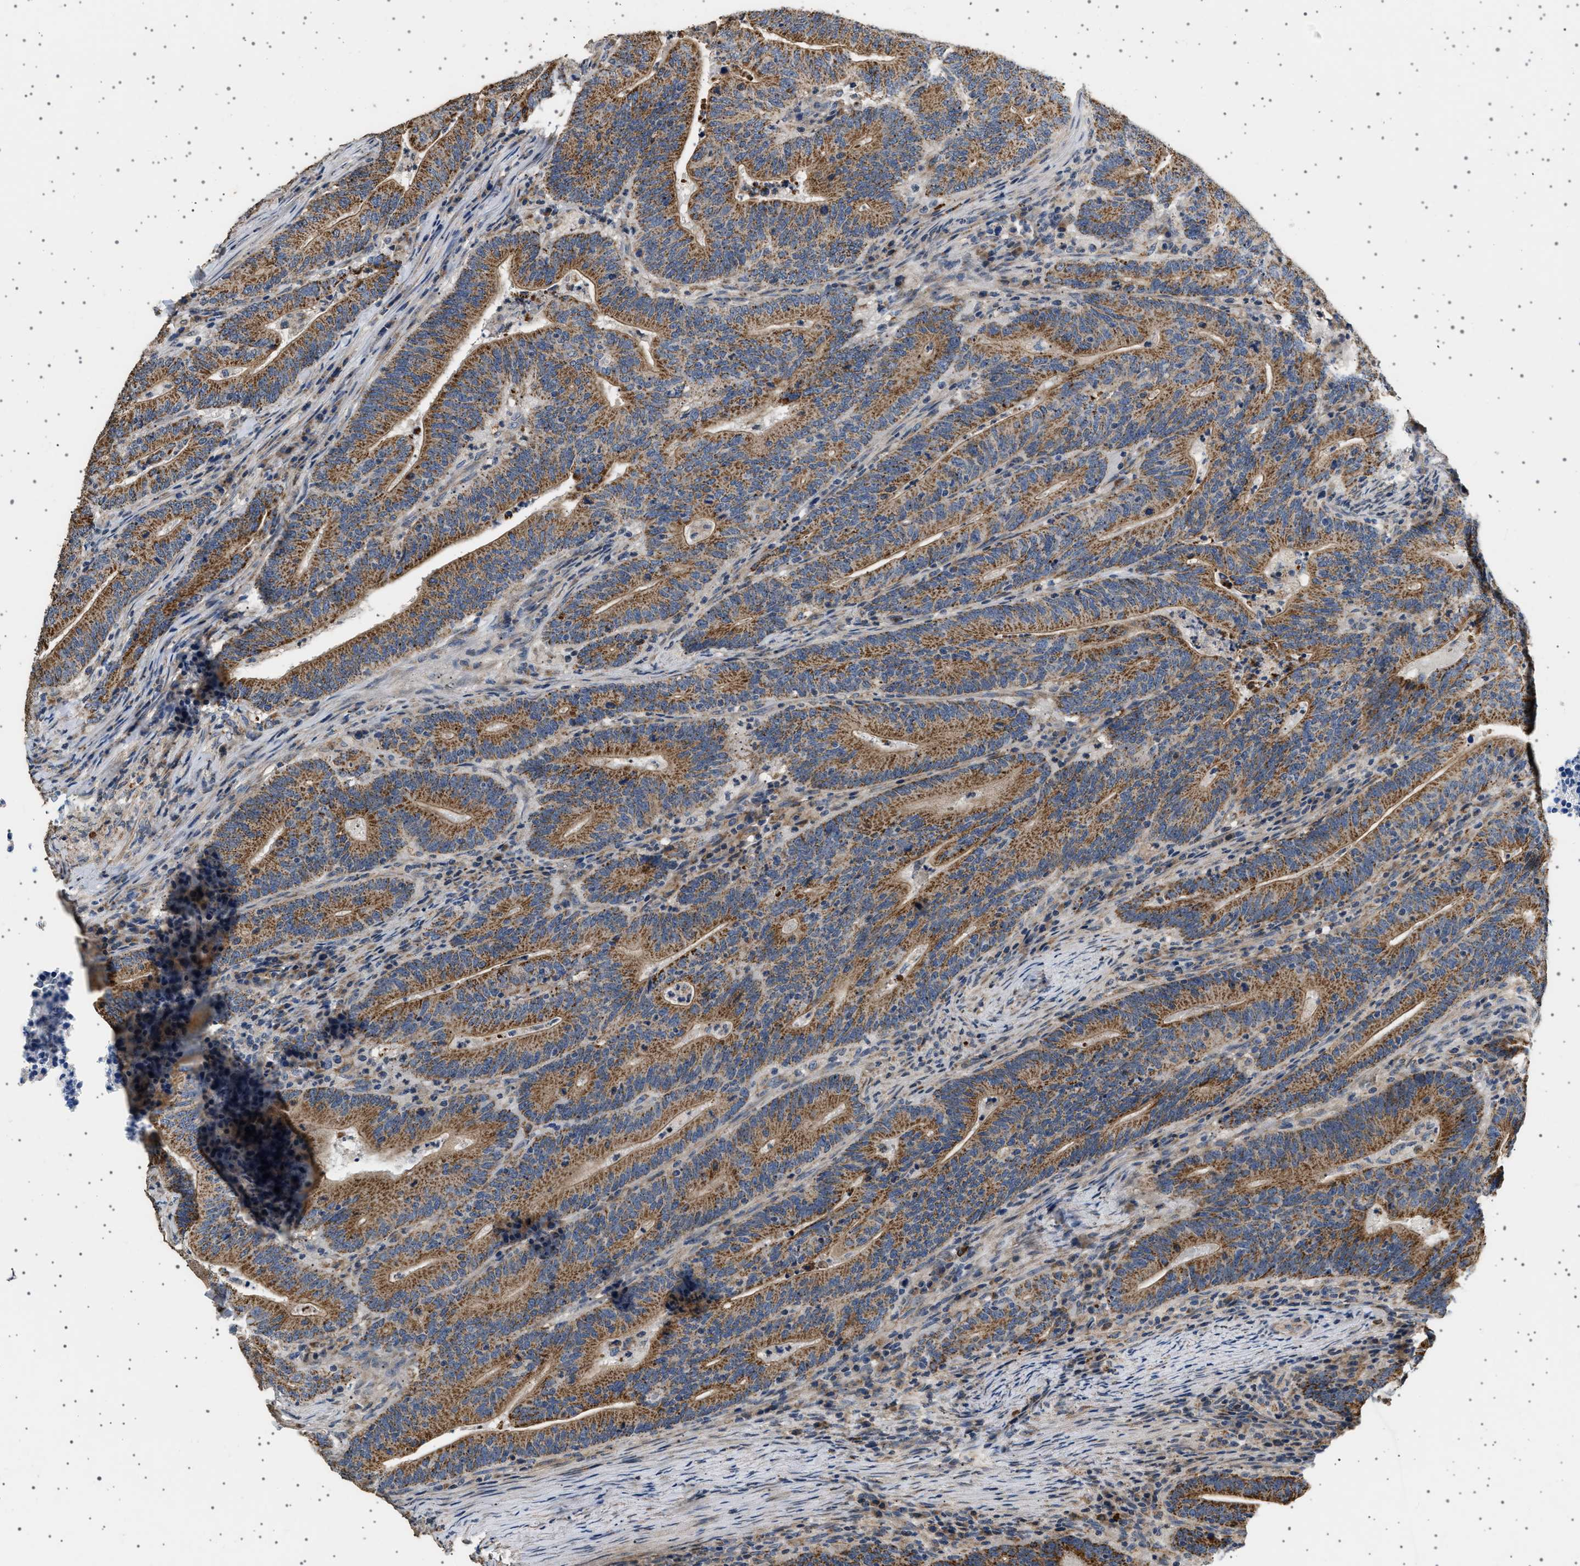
{"staining": {"intensity": "strong", "quantity": ">75%", "location": "cytoplasmic/membranous"}, "tissue": "colorectal cancer", "cell_type": "Tumor cells", "image_type": "cancer", "snomed": [{"axis": "morphology", "description": "Adenocarcinoma, NOS"}, {"axis": "topography", "description": "Colon"}], "caption": "Human colorectal adenocarcinoma stained with a brown dye demonstrates strong cytoplasmic/membranous positive staining in about >75% of tumor cells.", "gene": "KCNA4", "patient": {"sex": "female", "age": 66}}